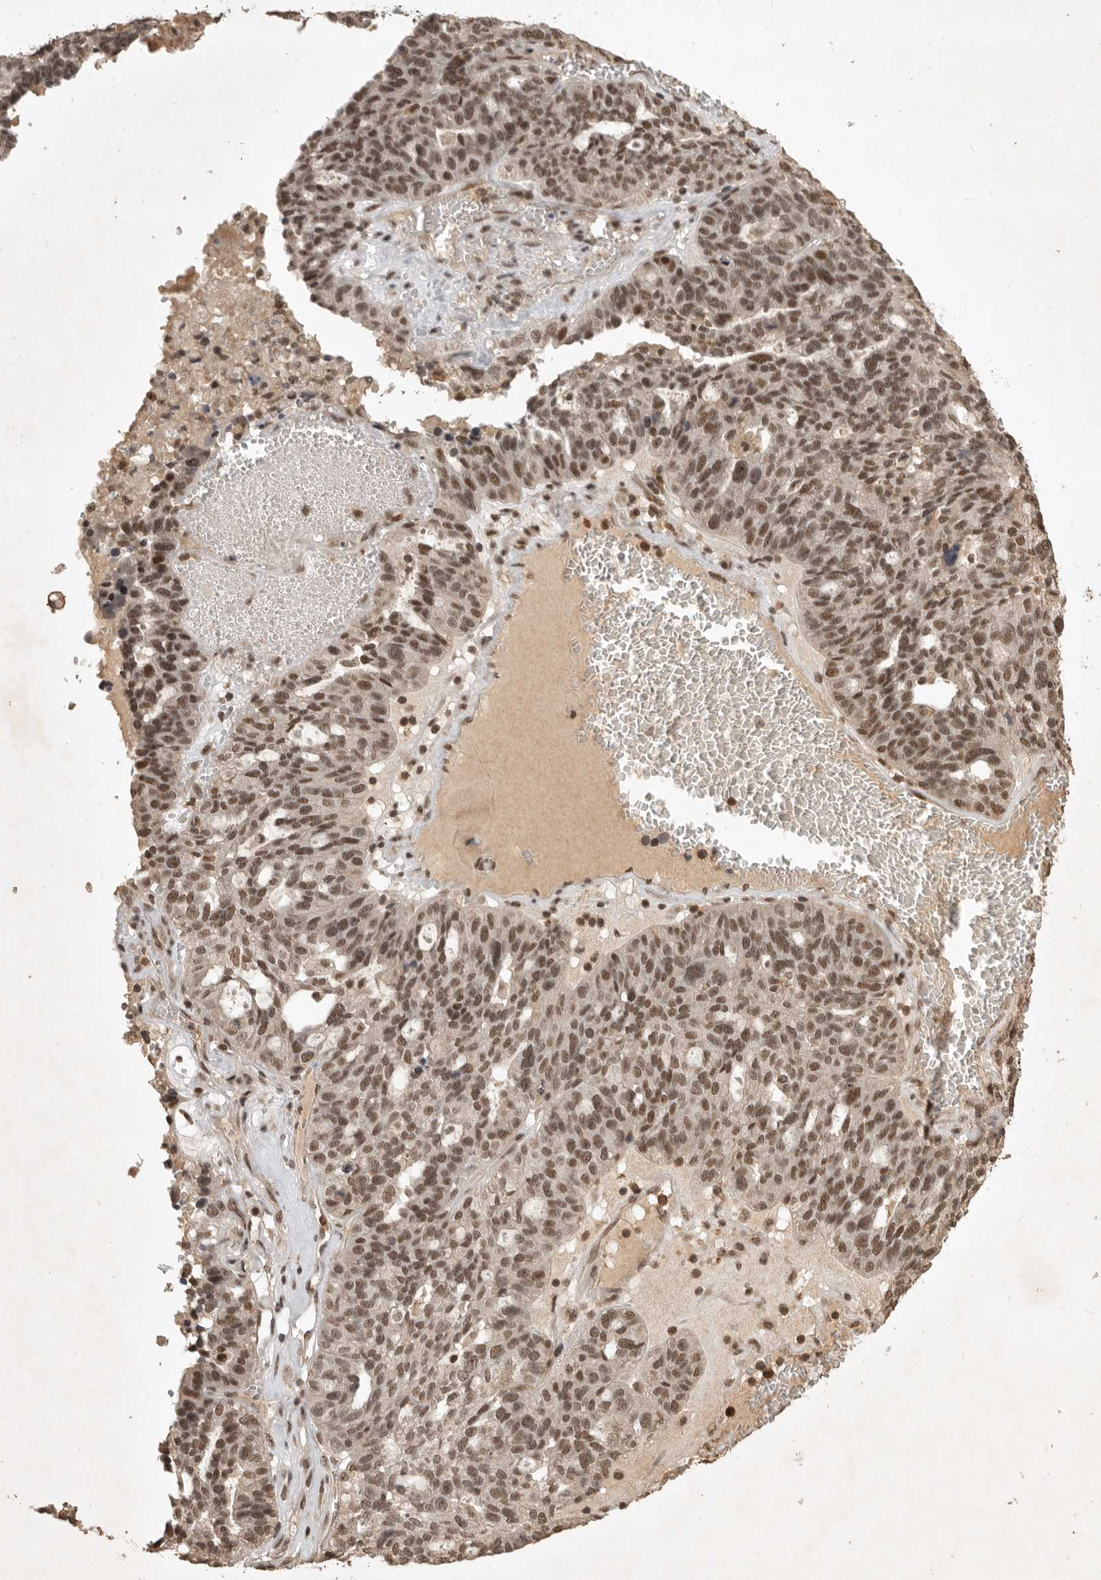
{"staining": {"intensity": "moderate", "quantity": ">75%", "location": "nuclear"}, "tissue": "ovarian cancer", "cell_type": "Tumor cells", "image_type": "cancer", "snomed": [{"axis": "morphology", "description": "Cystadenocarcinoma, serous, NOS"}, {"axis": "topography", "description": "Ovary"}], "caption": "The micrograph displays a brown stain indicating the presence of a protein in the nuclear of tumor cells in ovarian serous cystadenocarcinoma.", "gene": "CBLL1", "patient": {"sex": "female", "age": 59}}